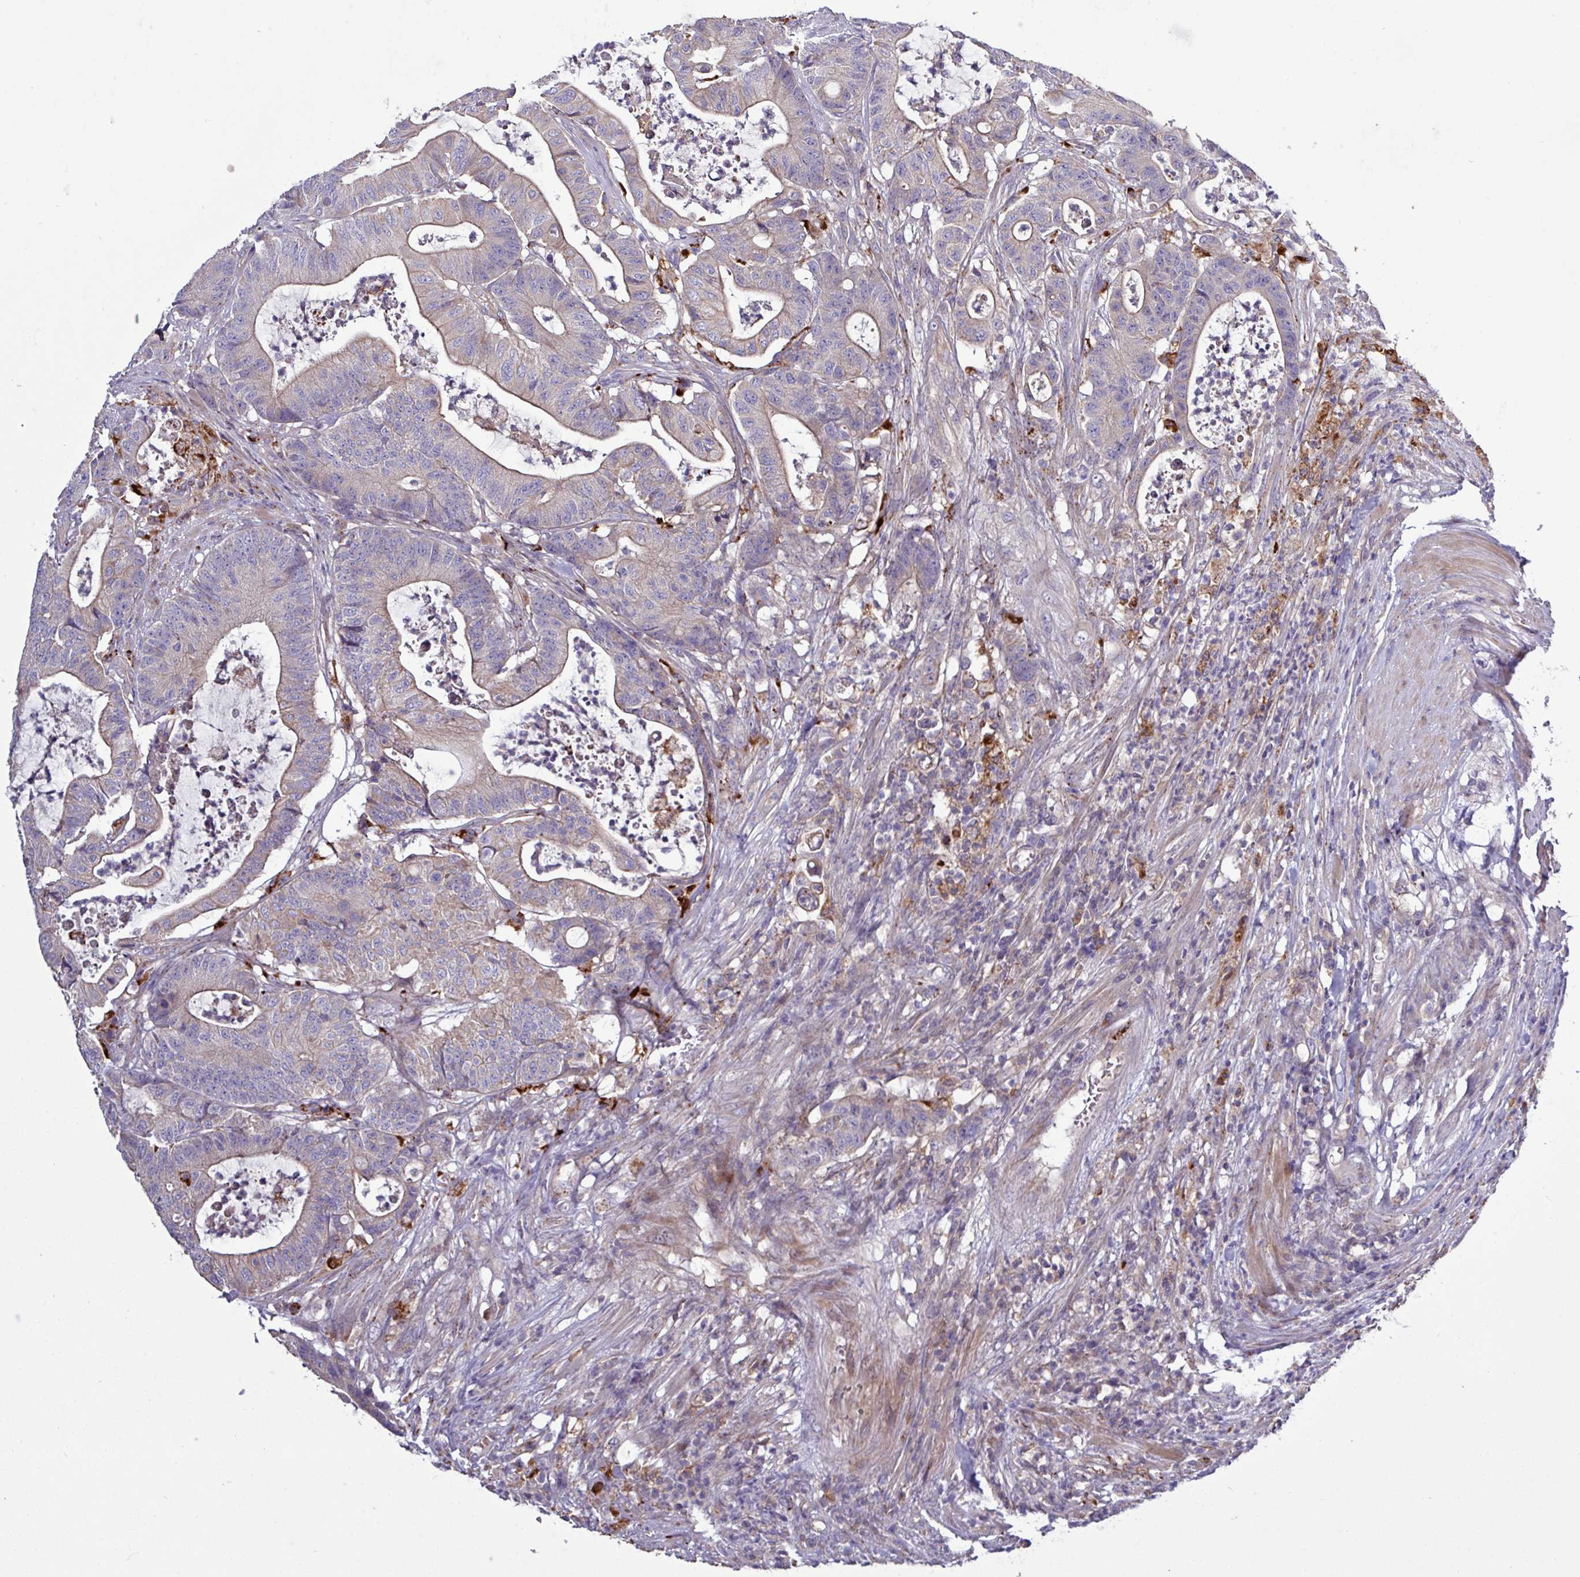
{"staining": {"intensity": "weak", "quantity": "<25%", "location": "cytoplasmic/membranous"}, "tissue": "colorectal cancer", "cell_type": "Tumor cells", "image_type": "cancer", "snomed": [{"axis": "morphology", "description": "Adenocarcinoma, NOS"}, {"axis": "topography", "description": "Colon"}], "caption": "Immunohistochemical staining of human colorectal adenocarcinoma shows no significant expression in tumor cells.", "gene": "PLIN2", "patient": {"sex": "female", "age": 84}}